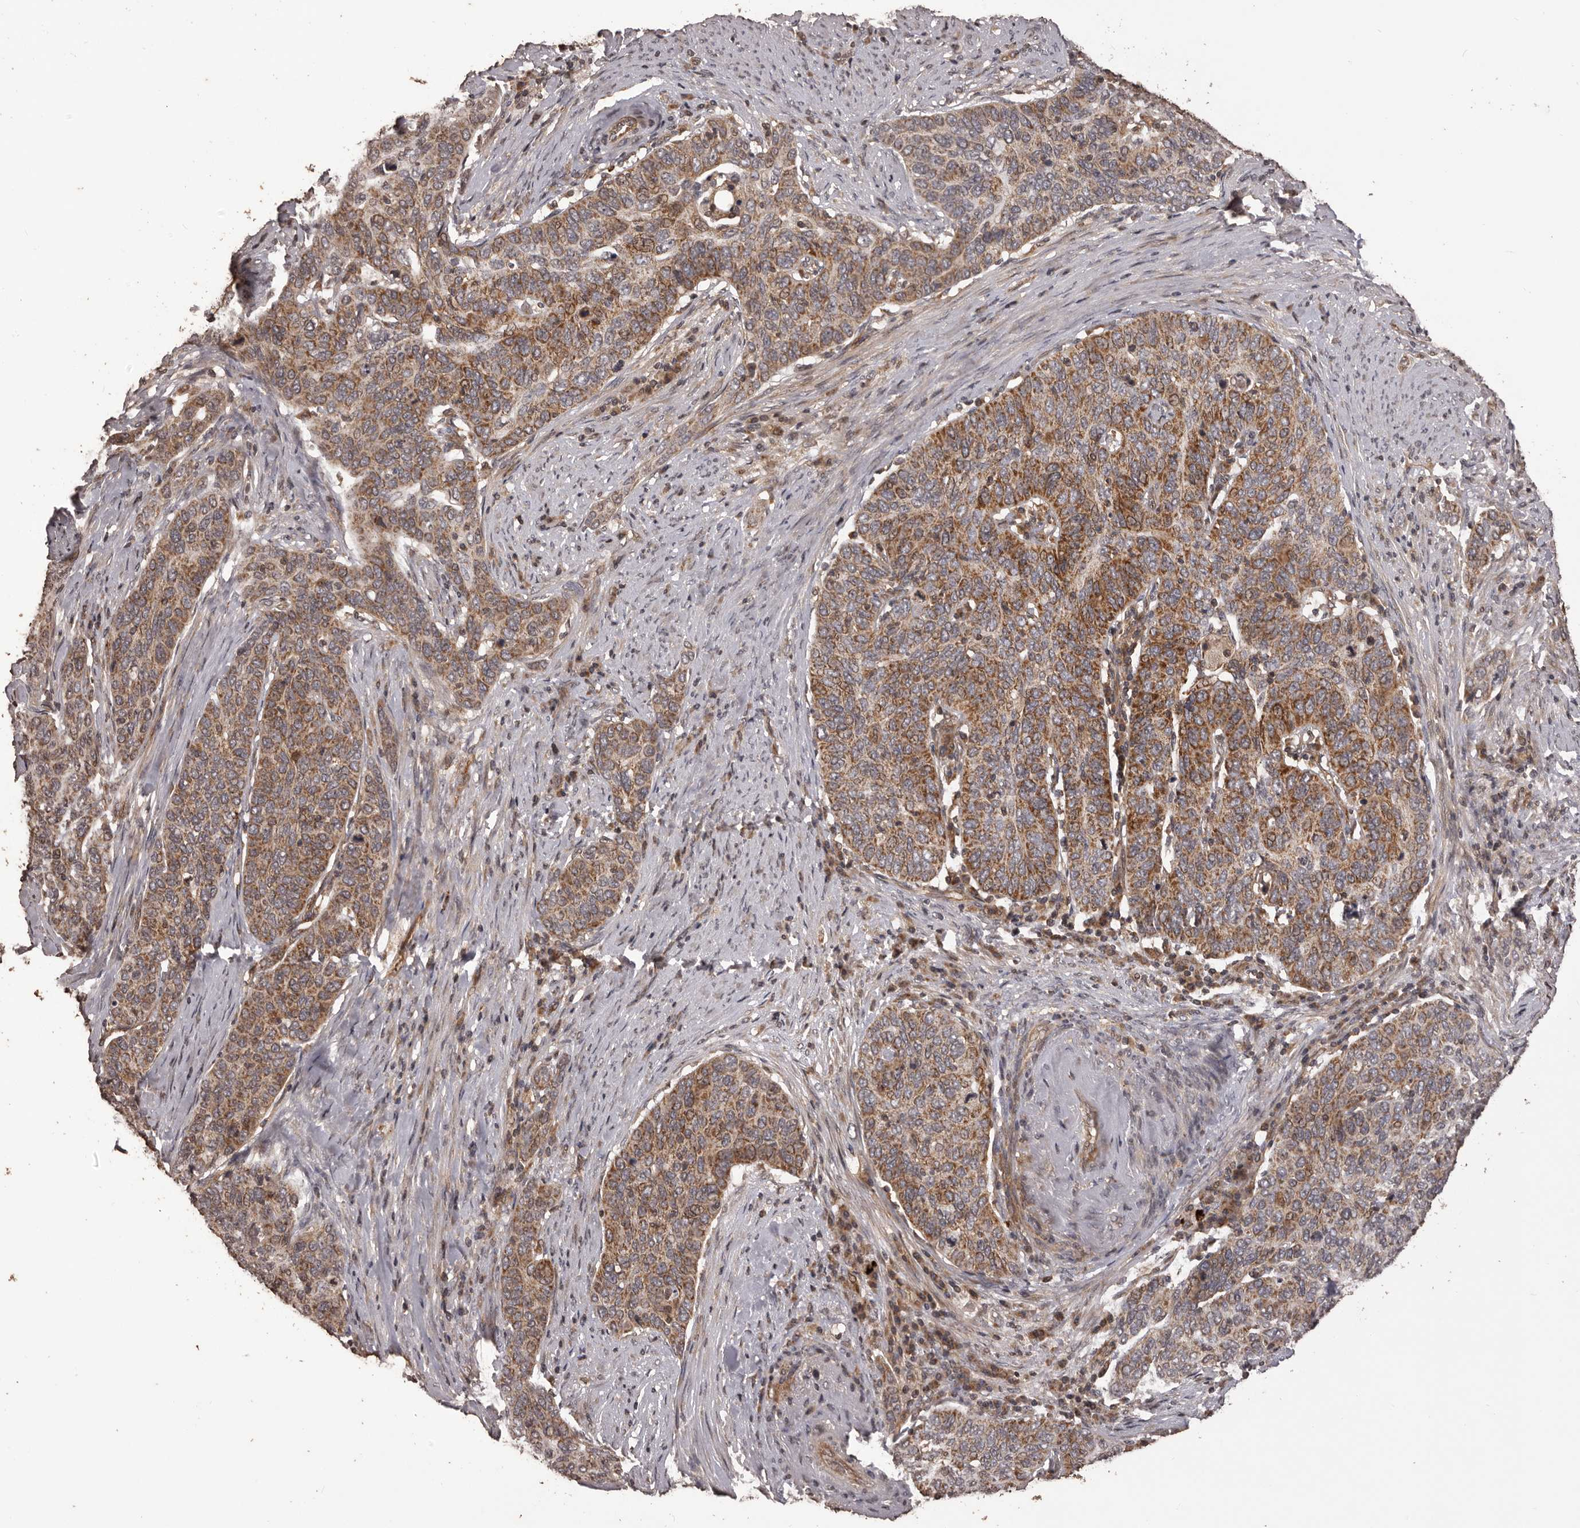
{"staining": {"intensity": "moderate", "quantity": ">75%", "location": "cytoplasmic/membranous"}, "tissue": "cervical cancer", "cell_type": "Tumor cells", "image_type": "cancer", "snomed": [{"axis": "morphology", "description": "Squamous cell carcinoma, NOS"}, {"axis": "topography", "description": "Cervix"}], "caption": "The micrograph exhibits staining of cervical squamous cell carcinoma, revealing moderate cytoplasmic/membranous protein positivity (brown color) within tumor cells.", "gene": "QRSL1", "patient": {"sex": "female", "age": 60}}